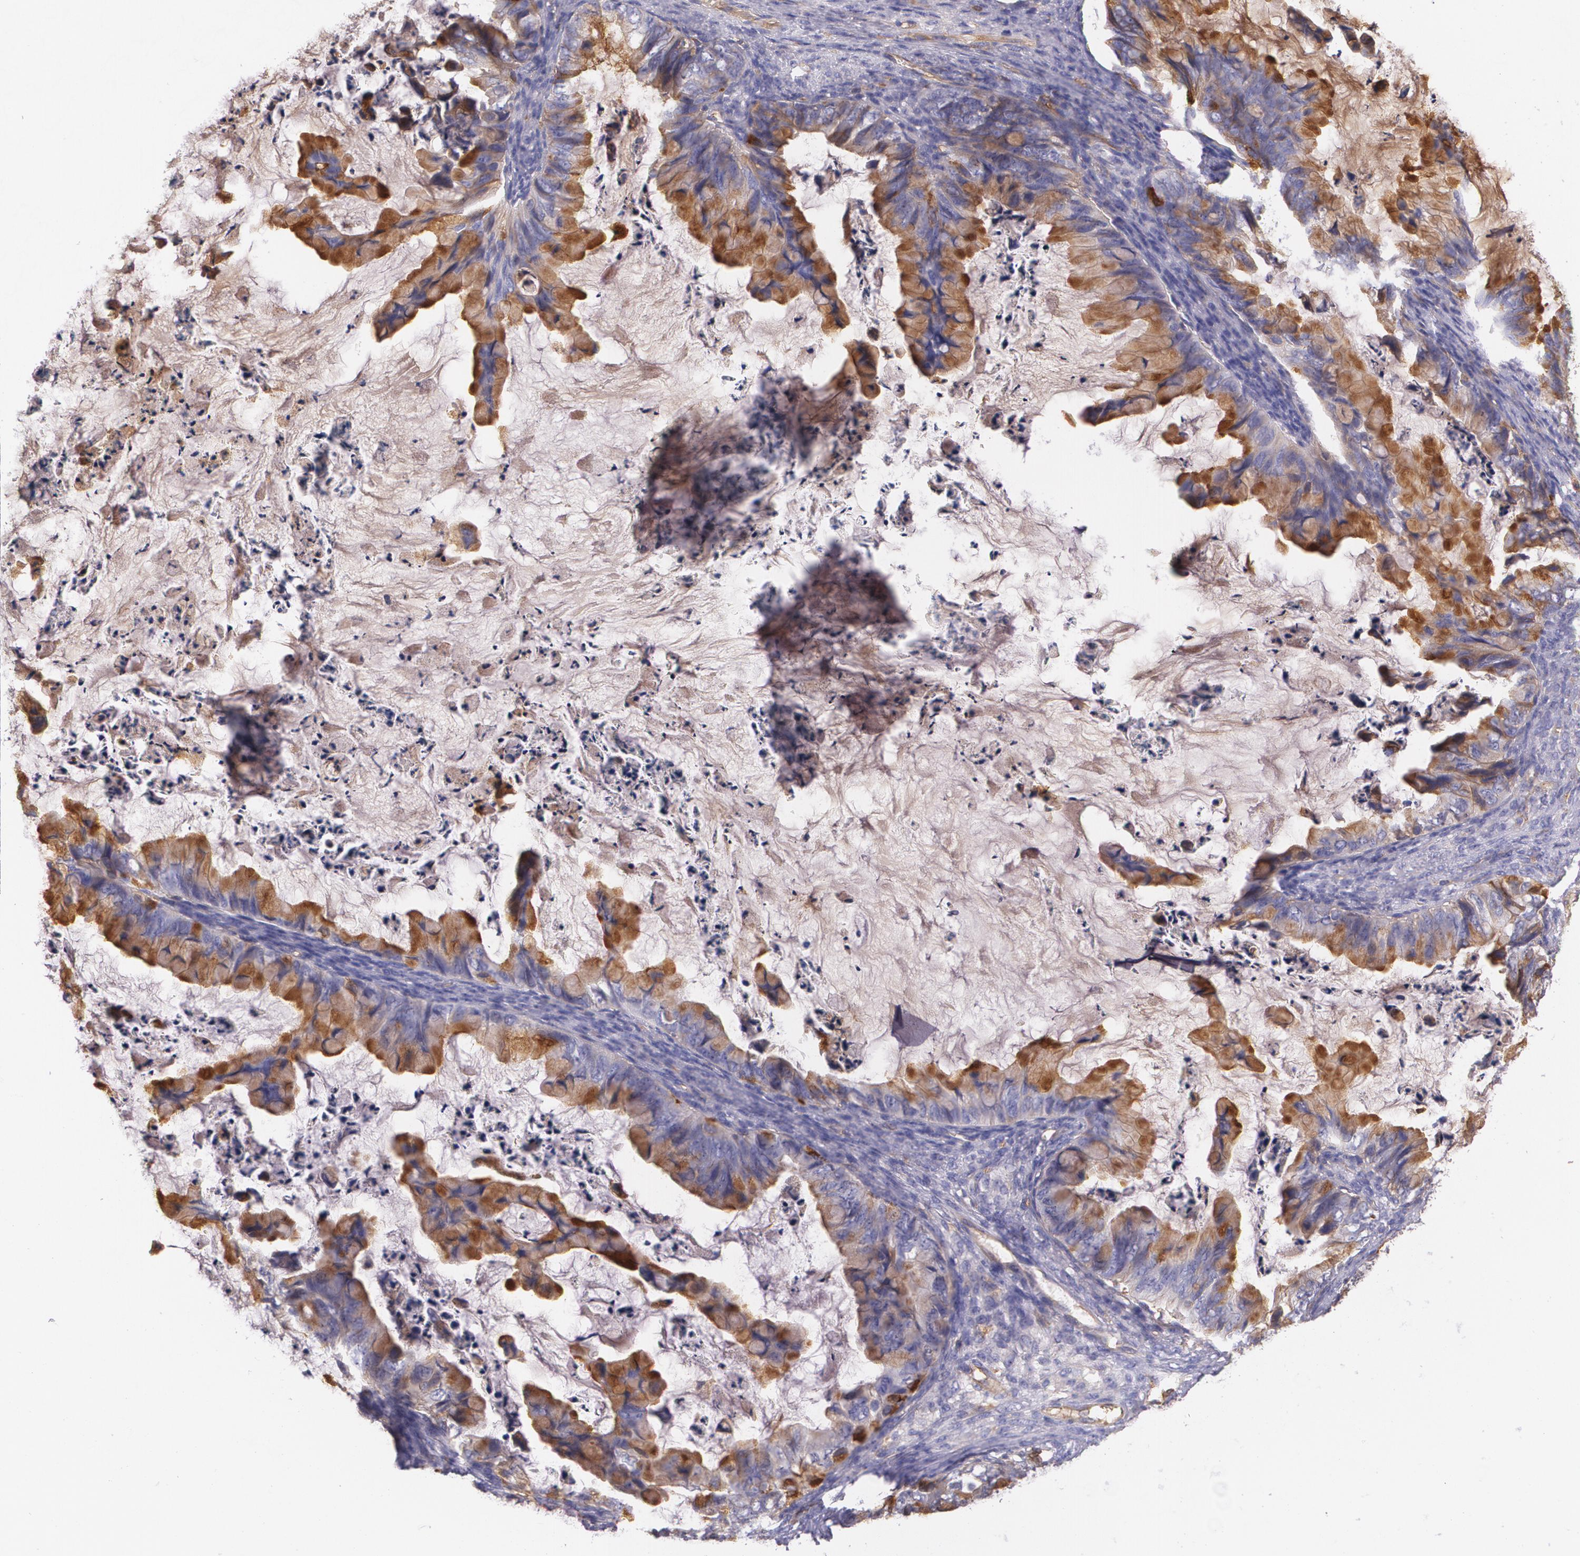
{"staining": {"intensity": "moderate", "quantity": "25%-75%", "location": "cytoplasmic/membranous"}, "tissue": "ovarian cancer", "cell_type": "Tumor cells", "image_type": "cancer", "snomed": [{"axis": "morphology", "description": "Cystadenocarcinoma, mucinous, NOS"}, {"axis": "topography", "description": "Ovary"}], "caption": "This micrograph demonstrates immunohistochemistry staining of human ovarian cancer (mucinous cystadenocarcinoma), with medium moderate cytoplasmic/membranous positivity in approximately 25%-75% of tumor cells.", "gene": "B2M", "patient": {"sex": "female", "age": 36}}